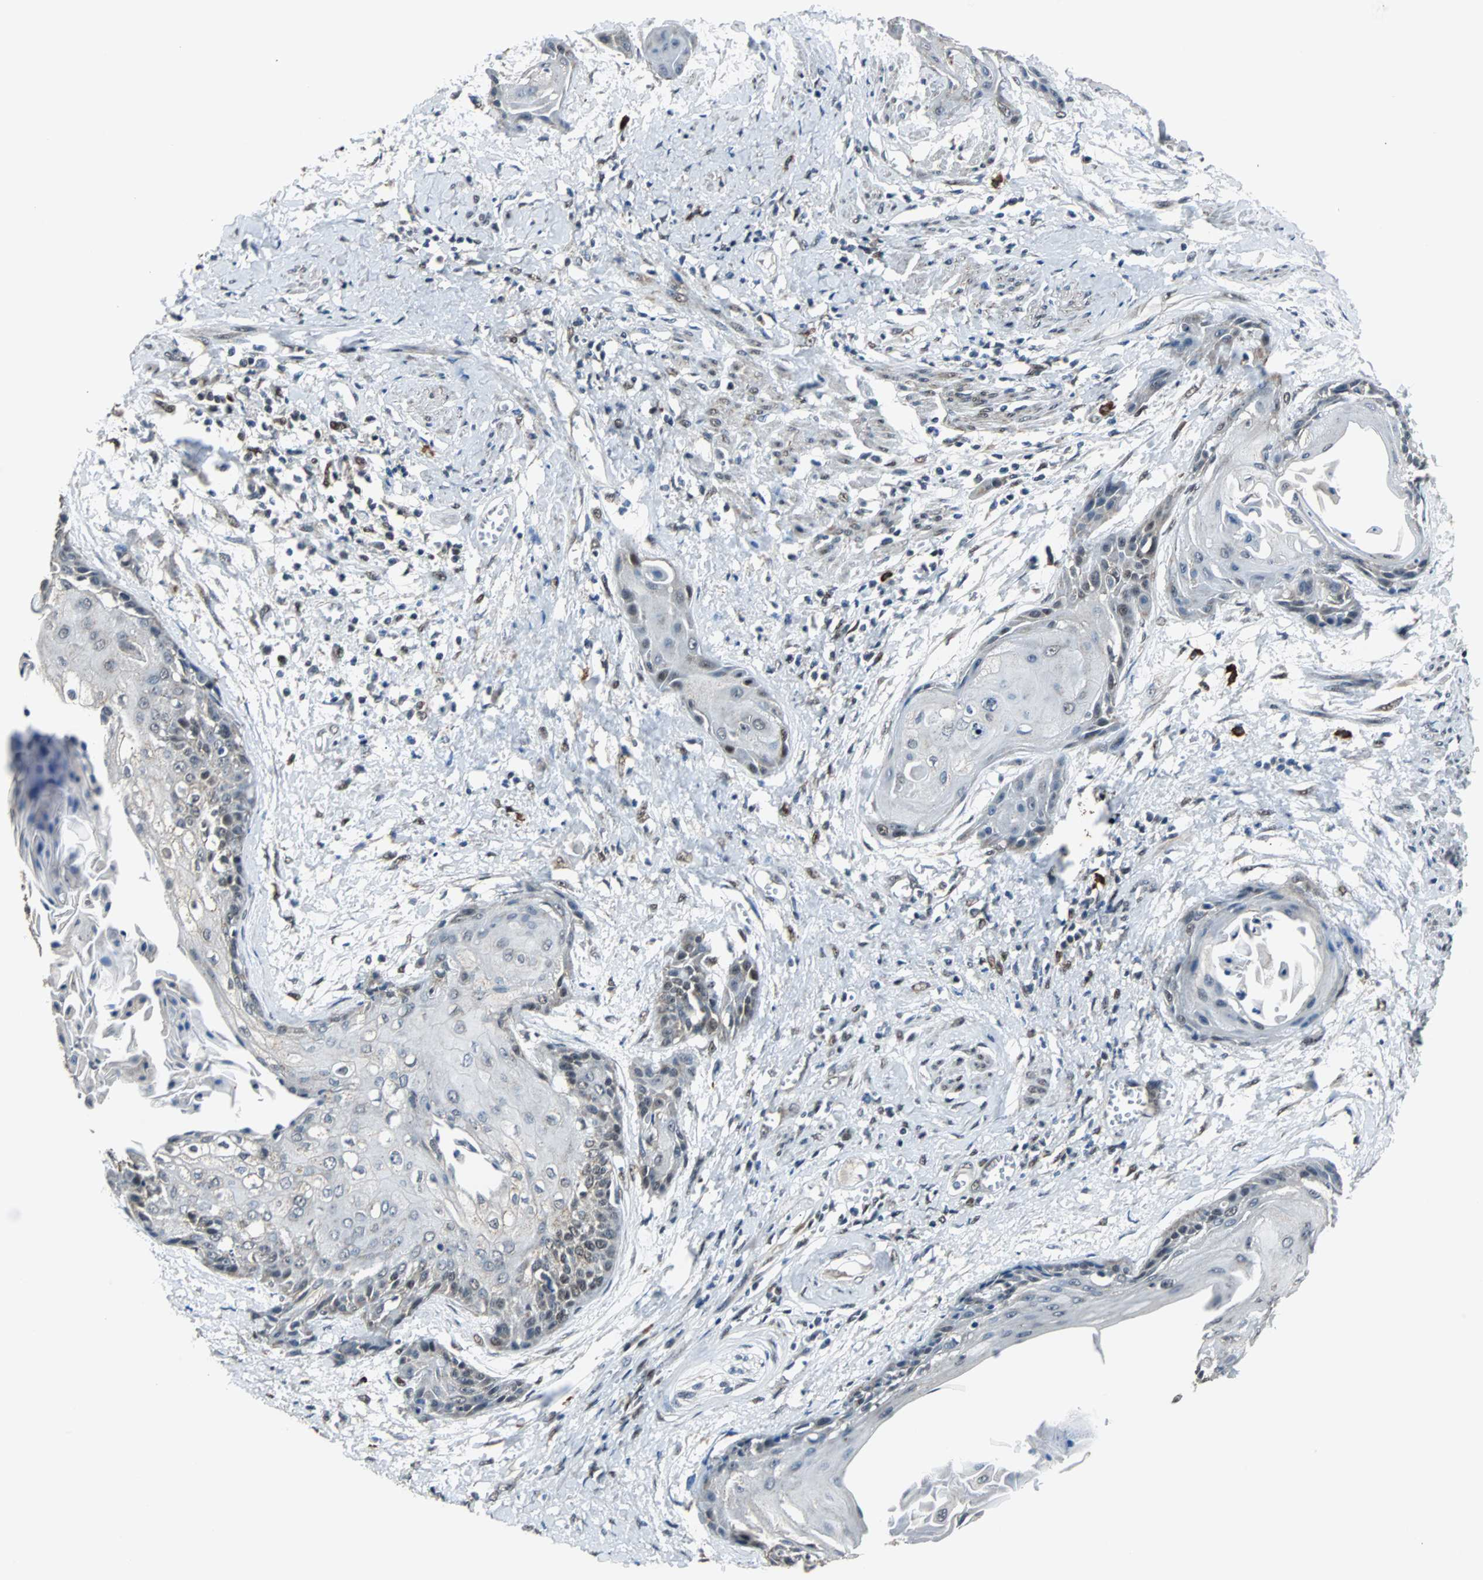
{"staining": {"intensity": "negative", "quantity": "none", "location": "none"}, "tissue": "cervical cancer", "cell_type": "Tumor cells", "image_type": "cancer", "snomed": [{"axis": "morphology", "description": "Squamous cell carcinoma, NOS"}, {"axis": "topography", "description": "Cervix"}], "caption": "A histopathology image of human cervical cancer (squamous cell carcinoma) is negative for staining in tumor cells.", "gene": "ZHX2", "patient": {"sex": "female", "age": 57}}